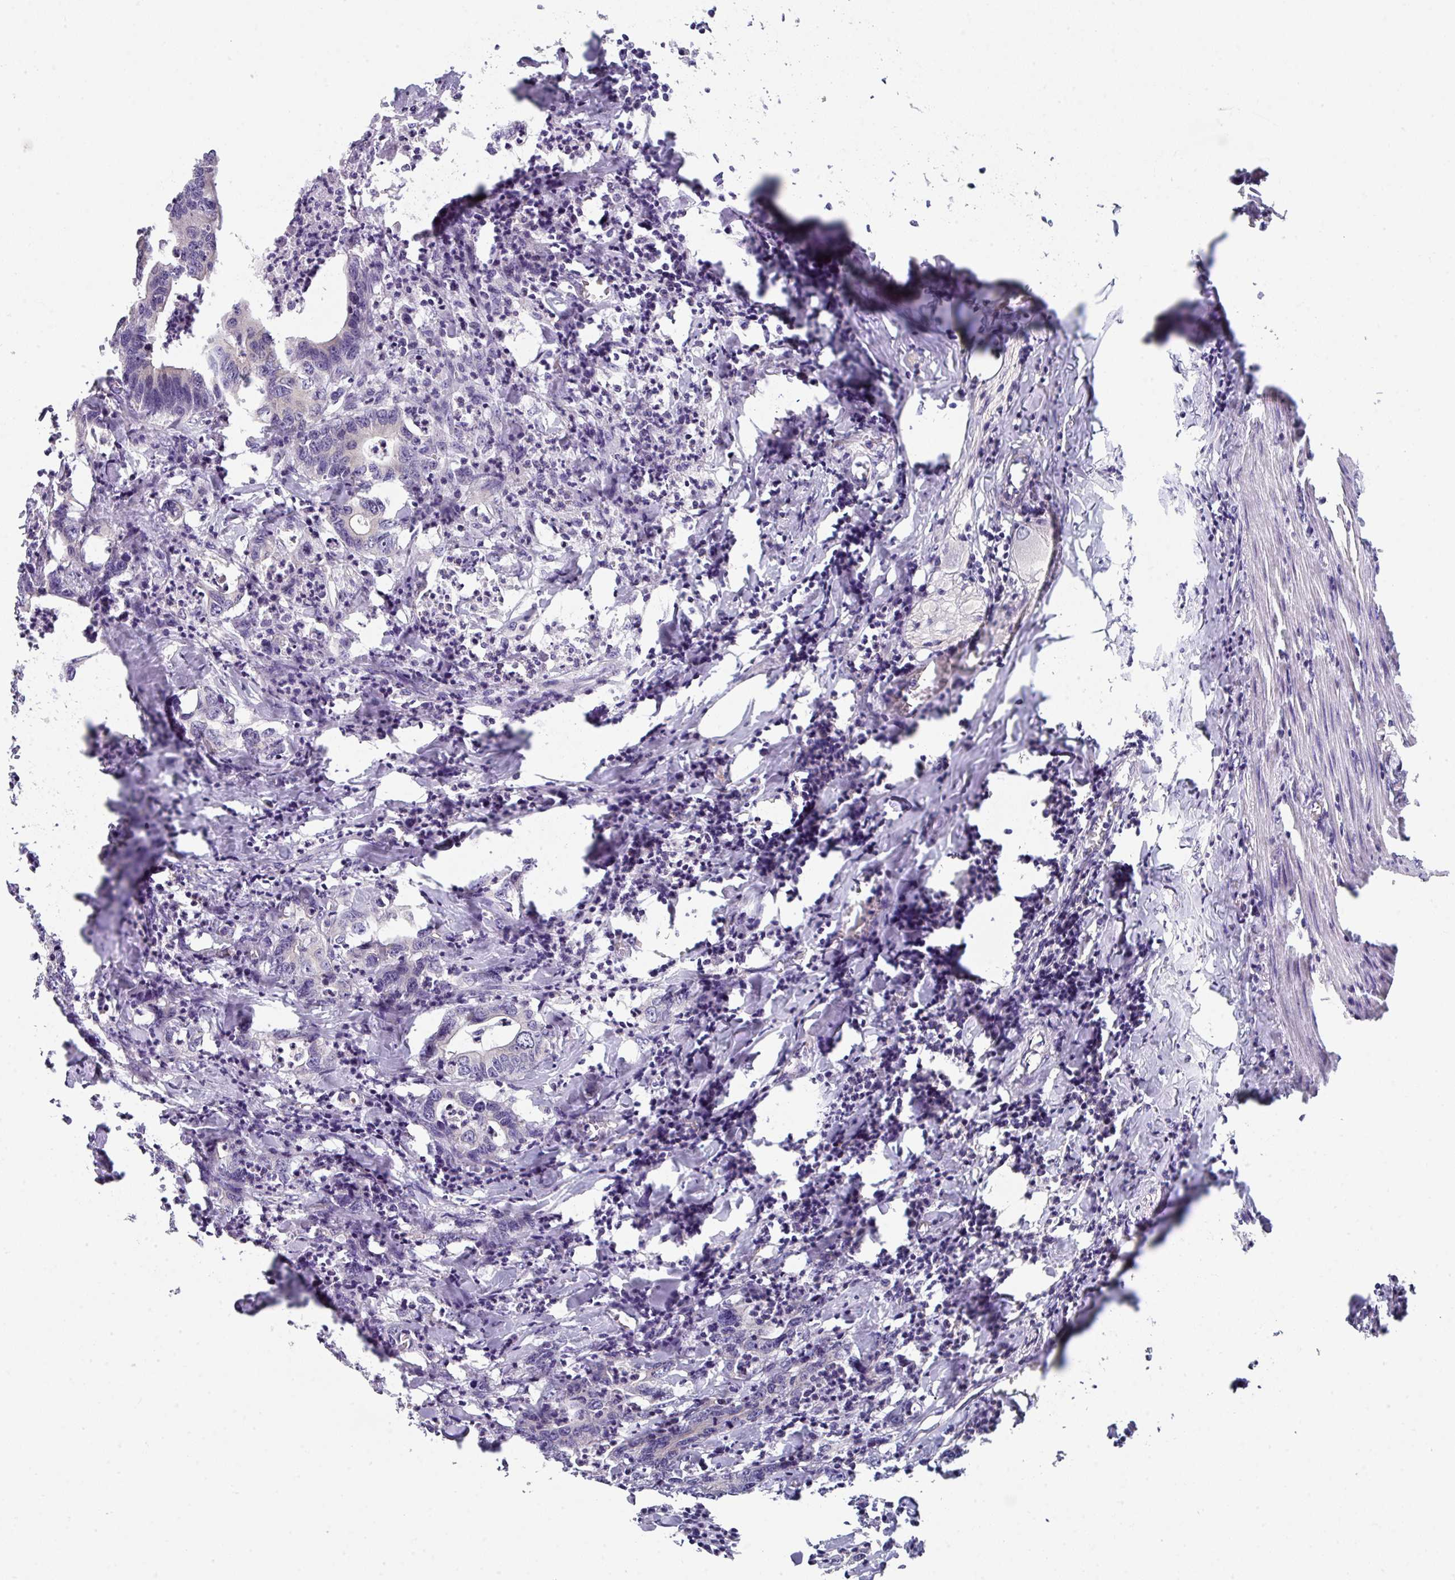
{"staining": {"intensity": "negative", "quantity": "none", "location": "none"}, "tissue": "colorectal cancer", "cell_type": "Tumor cells", "image_type": "cancer", "snomed": [{"axis": "morphology", "description": "Adenocarcinoma, NOS"}, {"axis": "topography", "description": "Colon"}], "caption": "Immunohistochemistry photomicrograph of human colorectal cancer stained for a protein (brown), which displays no staining in tumor cells.", "gene": "DCAF12L2", "patient": {"sex": "female", "age": 75}}